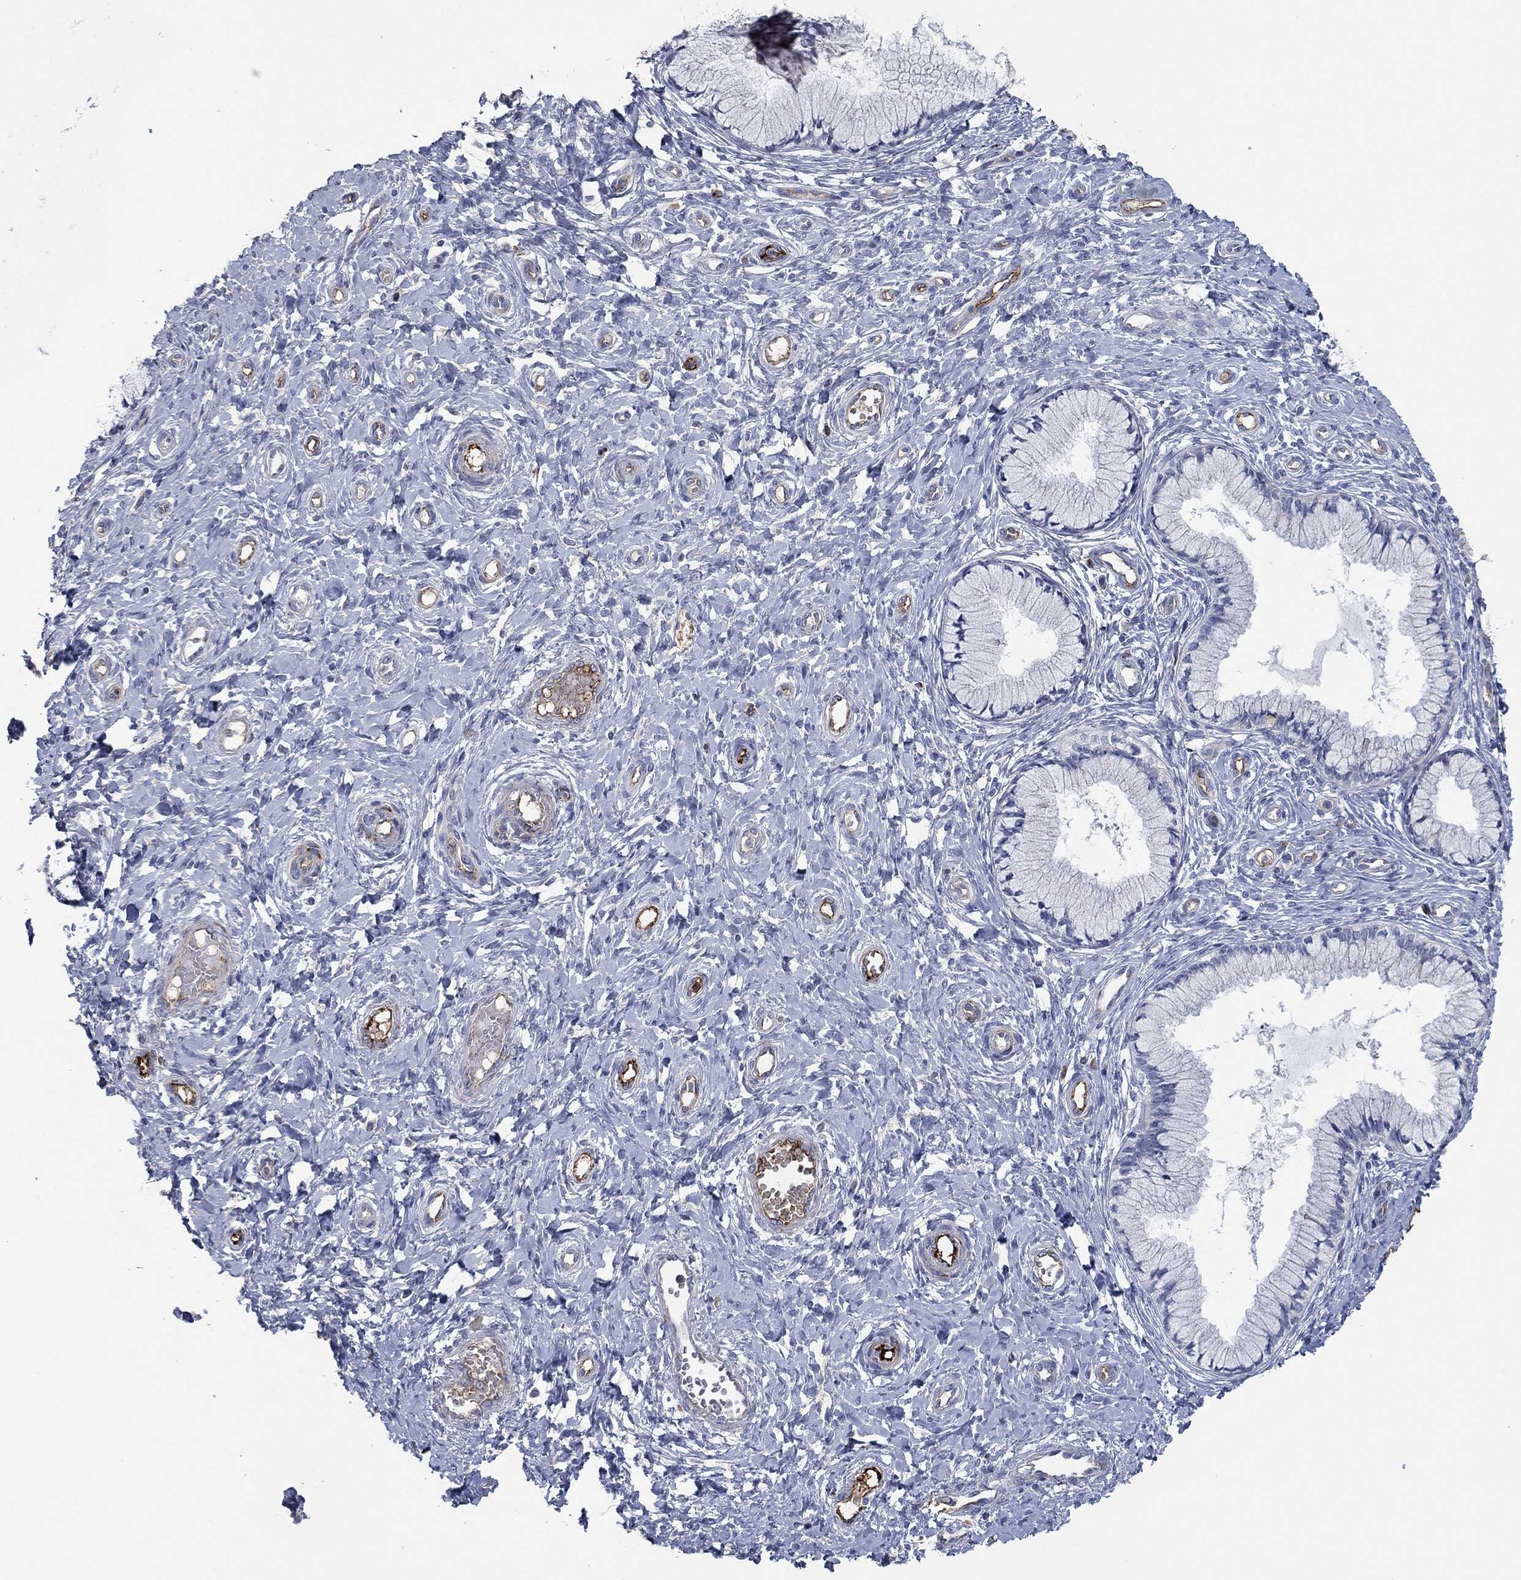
{"staining": {"intensity": "negative", "quantity": "none", "location": "none"}, "tissue": "cervix", "cell_type": "Glandular cells", "image_type": "normal", "snomed": [{"axis": "morphology", "description": "Normal tissue, NOS"}, {"axis": "topography", "description": "Cervix"}], "caption": "A histopathology image of human cervix is negative for staining in glandular cells. (DAB (3,3'-diaminobenzidine) IHC visualized using brightfield microscopy, high magnification).", "gene": "APOC3", "patient": {"sex": "female", "age": 37}}